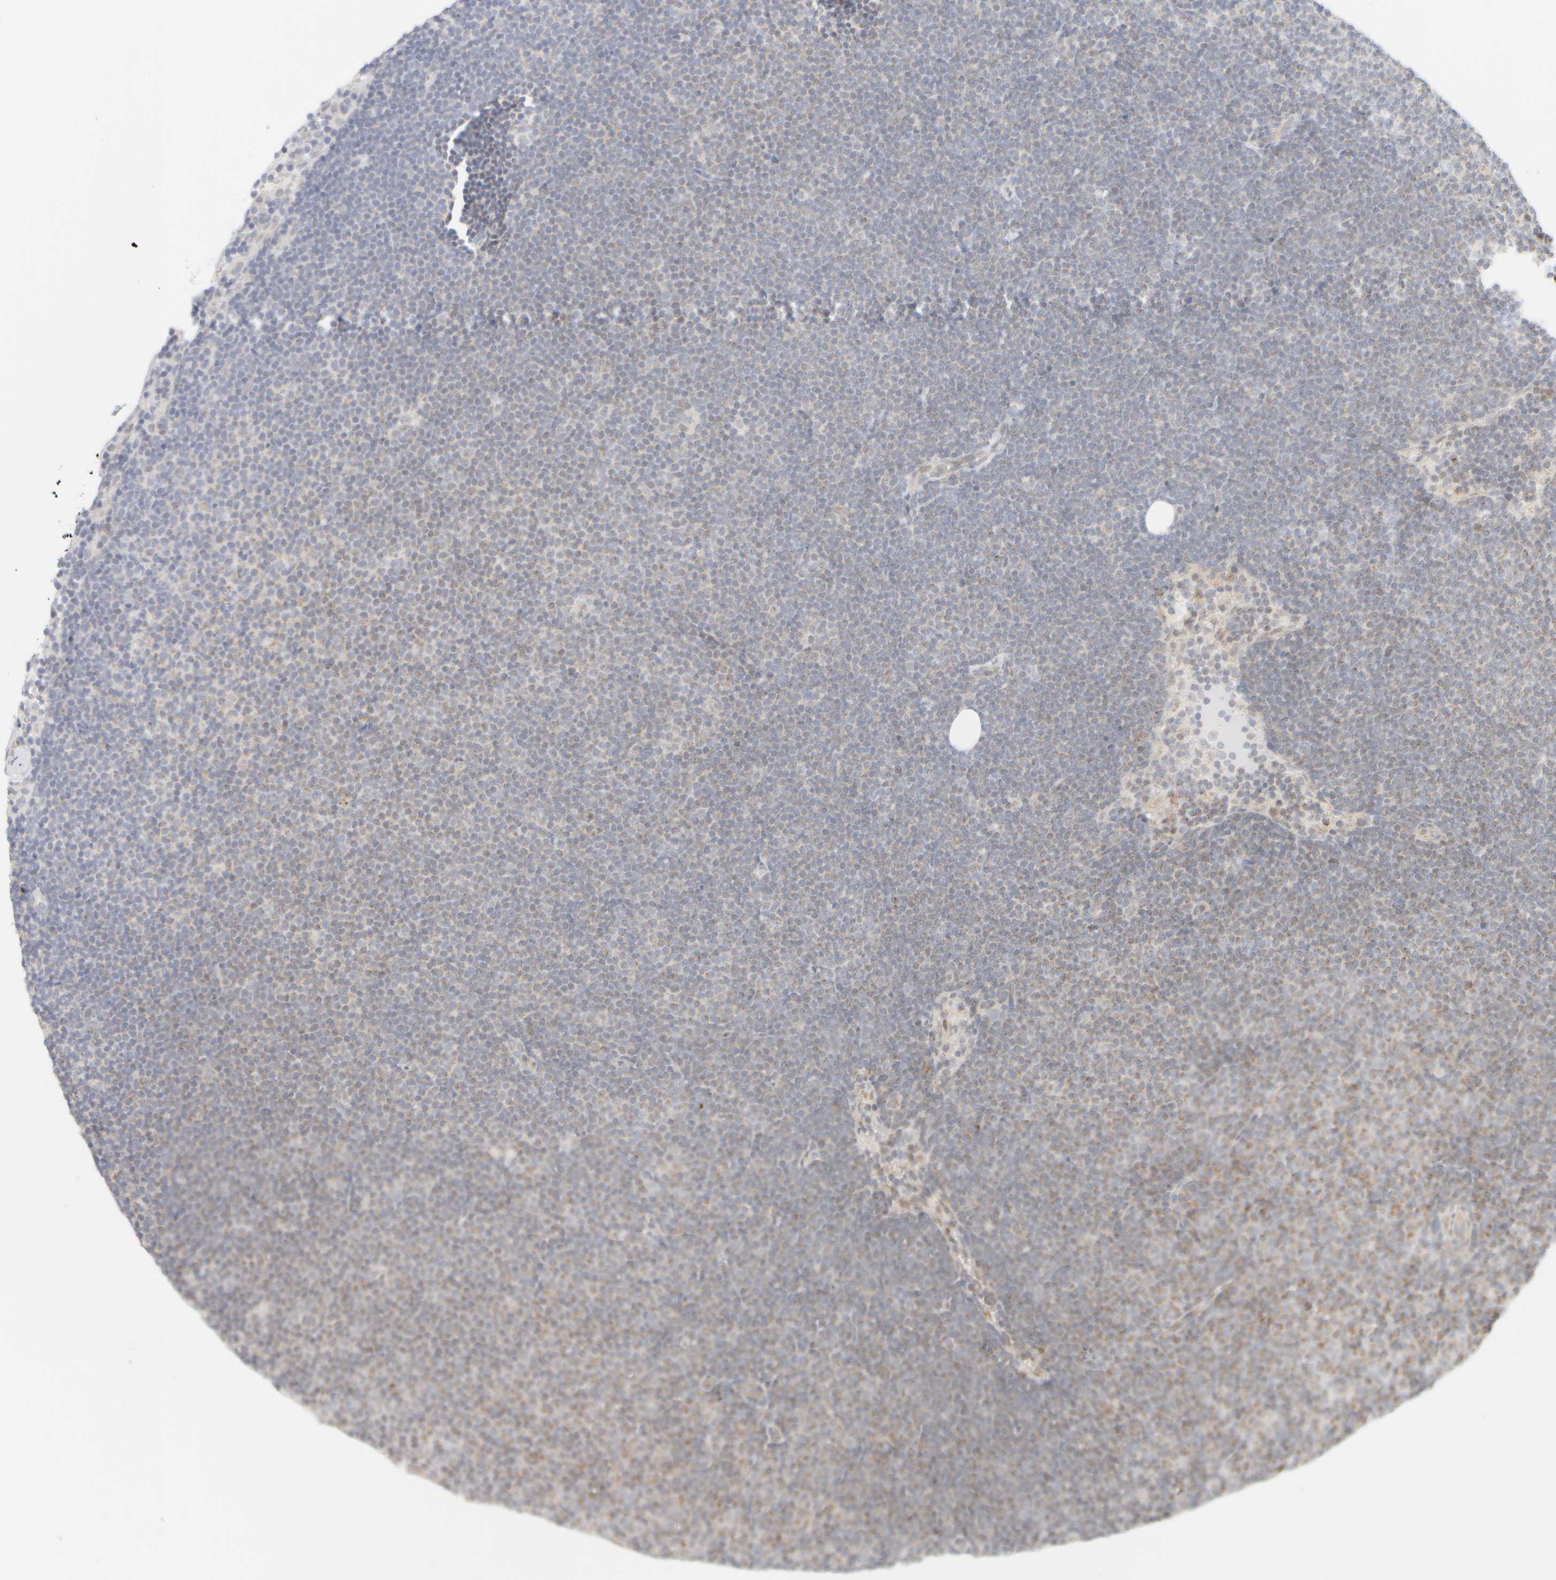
{"staining": {"intensity": "weak", "quantity": "25%-75%", "location": "cytoplasmic/membranous"}, "tissue": "lymphoma", "cell_type": "Tumor cells", "image_type": "cancer", "snomed": [{"axis": "morphology", "description": "Malignant lymphoma, non-Hodgkin's type, Low grade"}, {"axis": "topography", "description": "Lymph node"}], "caption": "Immunohistochemistry (IHC) histopathology image of neoplastic tissue: human malignant lymphoma, non-Hodgkin's type (low-grade) stained using immunohistochemistry (IHC) displays low levels of weak protein expression localized specifically in the cytoplasmic/membranous of tumor cells, appearing as a cytoplasmic/membranous brown color.", "gene": "PPM1K", "patient": {"sex": "female", "age": 53}}